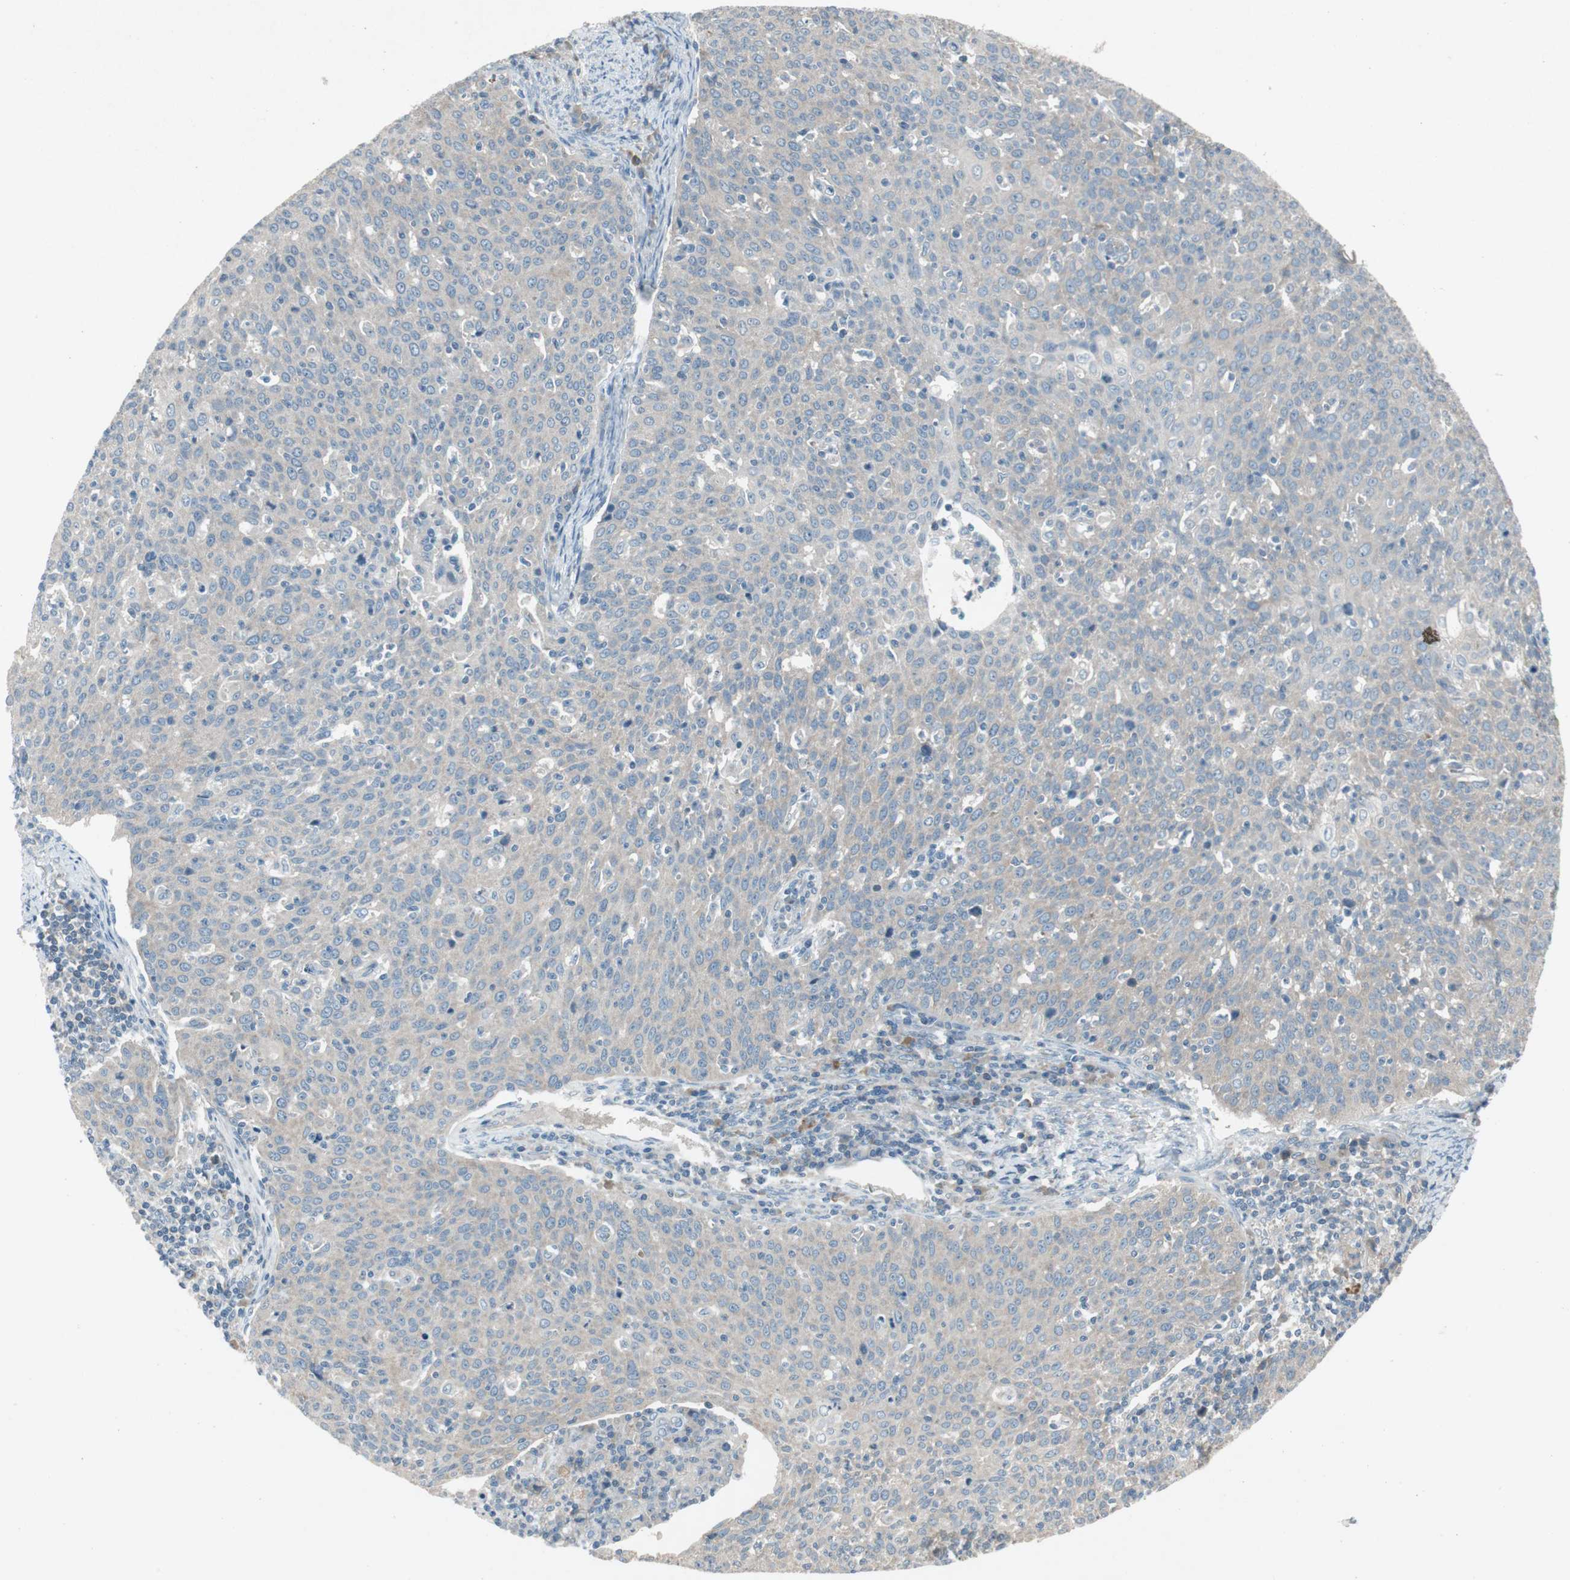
{"staining": {"intensity": "weak", "quantity": ">75%", "location": "cytoplasmic/membranous"}, "tissue": "cervical cancer", "cell_type": "Tumor cells", "image_type": "cancer", "snomed": [{"axis": "morphology", "description": "Squamous cell carcinoma, NOS"}, {"axis": "topography", "description": "Cervix"}], "caption": "Immunohistochemistry (IHC) photomicrograph of cervical squamous cell carcinoma stained for a protein (brown), which exhibits low levels of weak cytoplasmic/membranous expression in approximately >75% of tumor cells.", "gene": "PANK2", "patient": {"sex": "female", "age": 38}}